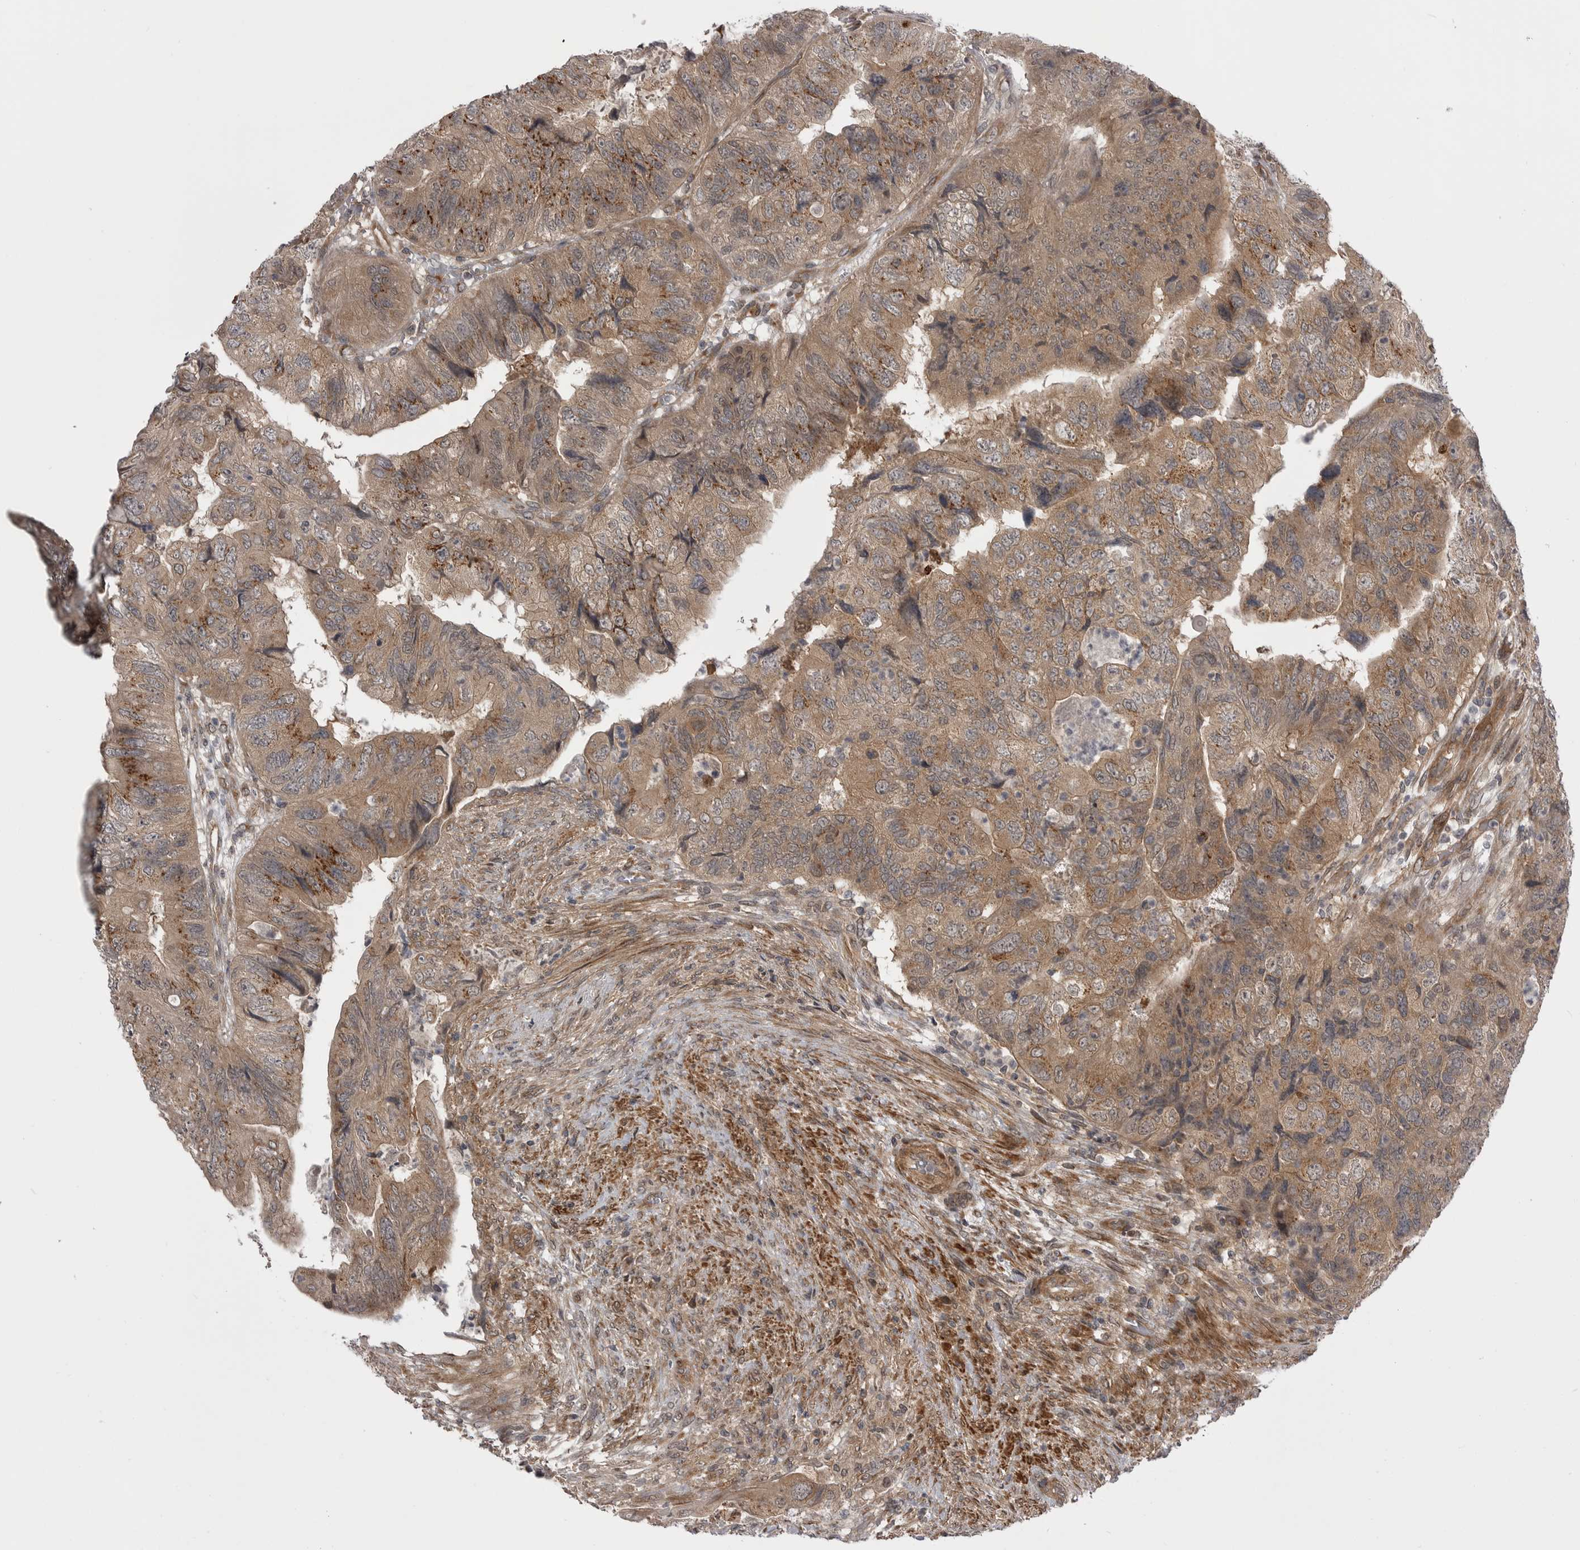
{"staining": {"intensity": "moderate", "quantity": ">75%", "location": "cytoplasmic/membranous"}, "tissue": "colorectal cancer", "cell_type": "Tumor cells", "image_type": "cancer", "snomed": [{"axis": "morphology", "description": "Adenocarcinoma, NOS"}, {"axis": "topography", "description": "Rectum"}], "caption": "The photomicrograph reveals a brown stain indicating the presence of a protein in the cytoplasmic/membranous of tumor cells in colorectal adenocarcinoma. (brown staining indicates protein expression, while blue staining denotes nuclei).", "gene": "PDCL", "patient": {"sex": "male", "age": 63}}